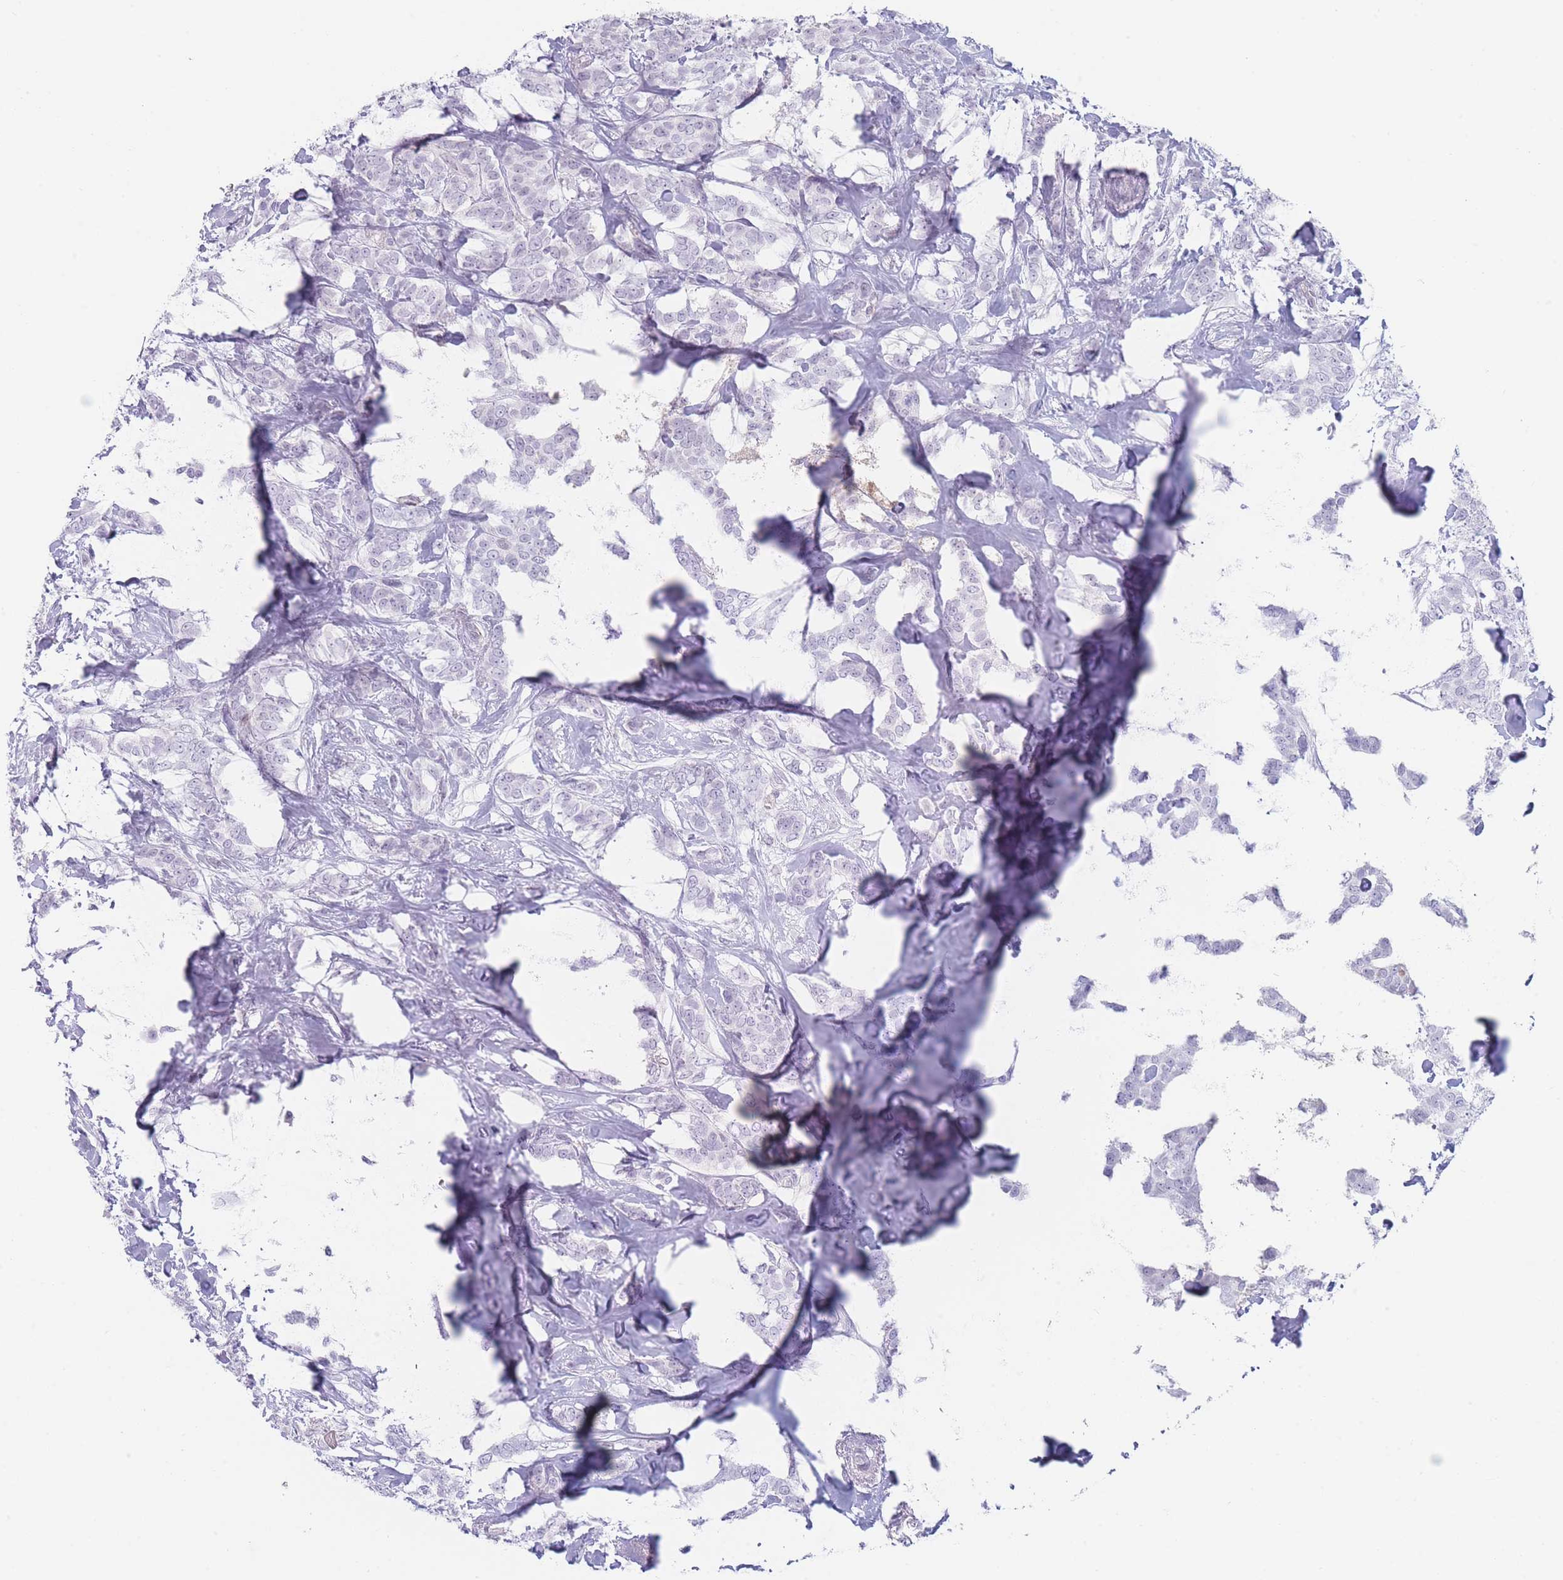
{"staining": {"intensity": "negative", "quantity": "none", "location": "none"}, "tissue": "breast cancer", "cell_type": "Tumor cells", "image_type": "cancer", "snomed": [{"axis": "morphology", "description": "Duct carcinoma"}, {"axis": "topography", "description": "Breast"}], "caption": "Protein analysis of breast cancer shows no significant positivity in tumor cells.", "gene": "IFNA6", "patient": {"sex": "female", "age": 72}}